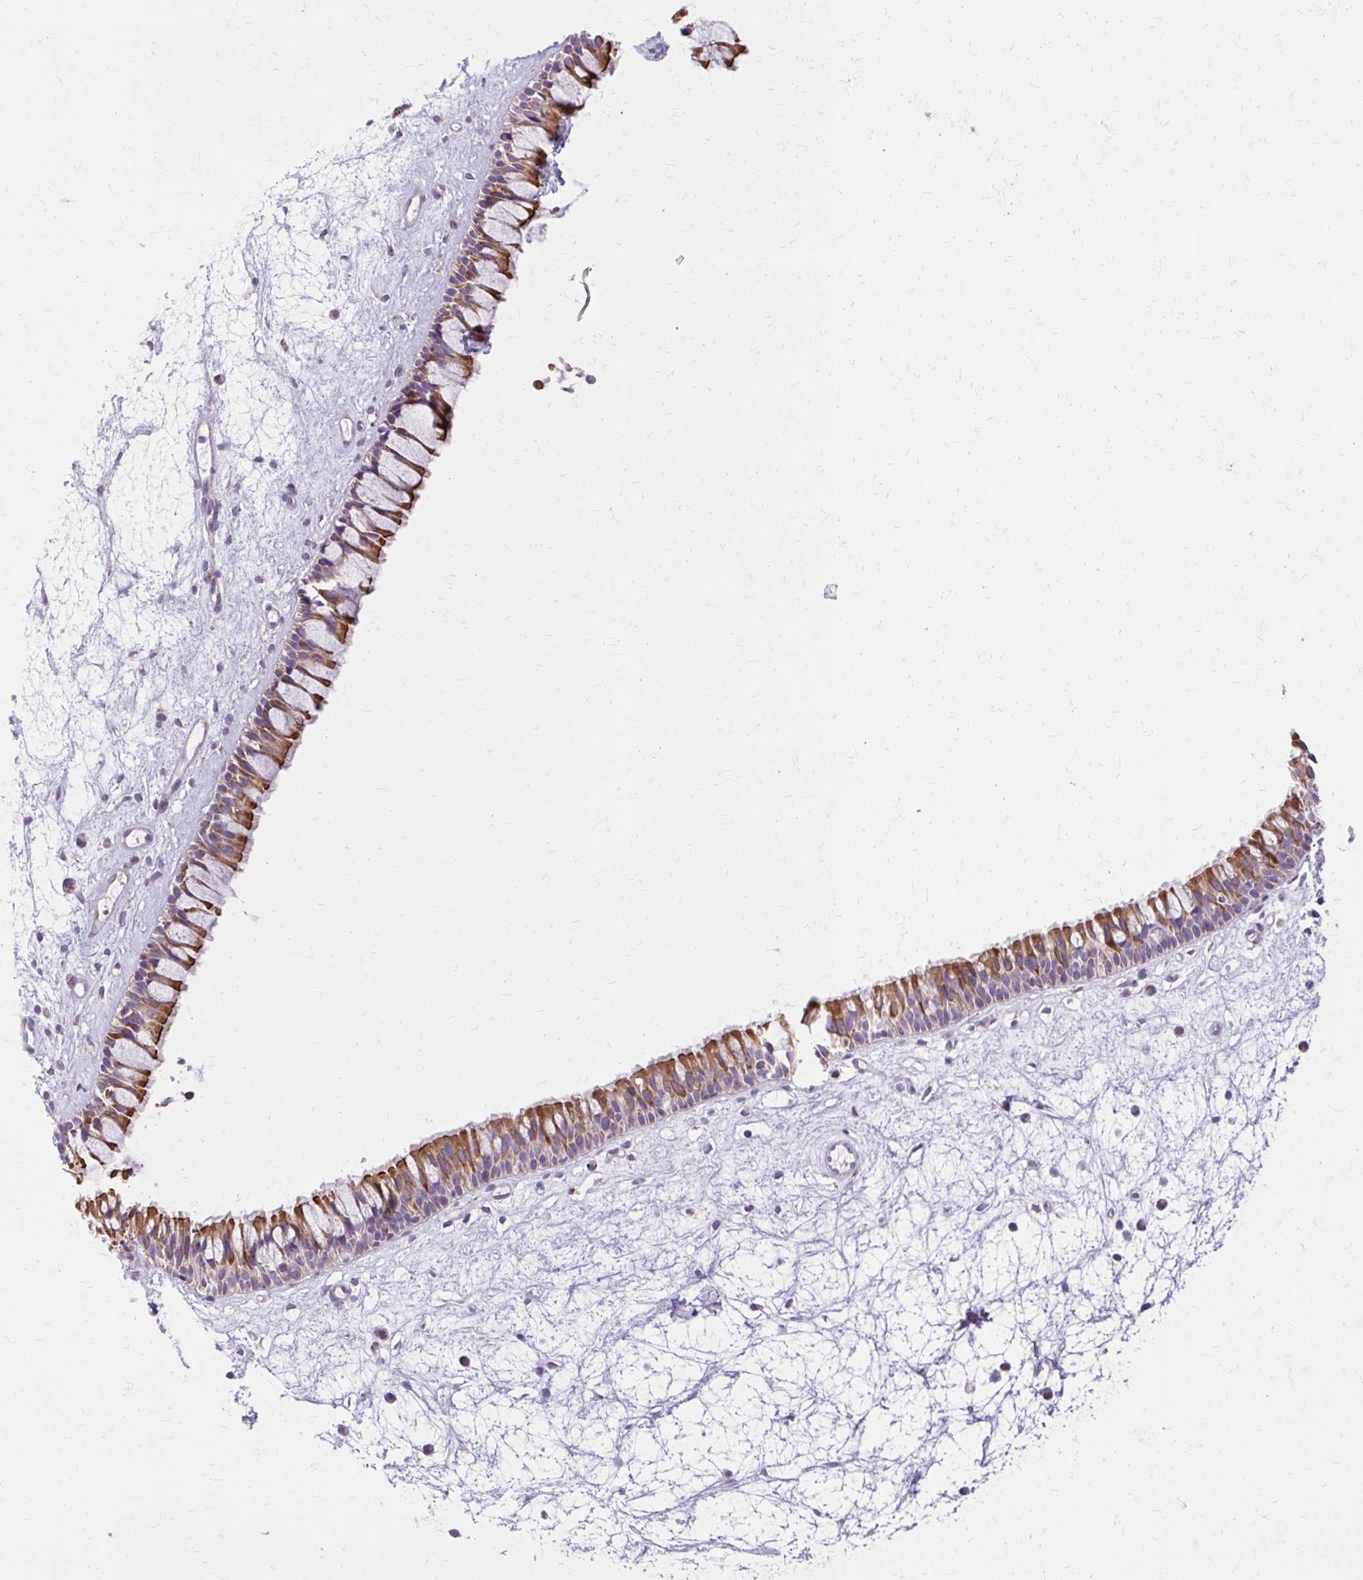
{"staining": {"intensity": "moderate", "quantity": ">75%", "location": "cytoplasmic/membranous"}, "tissue": "nasopharynx", "cell_type": "Respiratory epithelial cells", "image_type": "normal", "snomed": [{"axis": "morphology", "description": "Normal tissue, NOS"}, {"axis": "topography", "description": "Nasopharynx"}], "caption": "The image exhibits immunohistochemical staining of benign nasopharynx. There is moderate cytoplasmic/membranous expression is seen in approximately >75% of respiratory epithelial cells. Nuclei are stained in blue.", "gene": "IFIT1", "patient": {"sex": "male", "age": 69}}